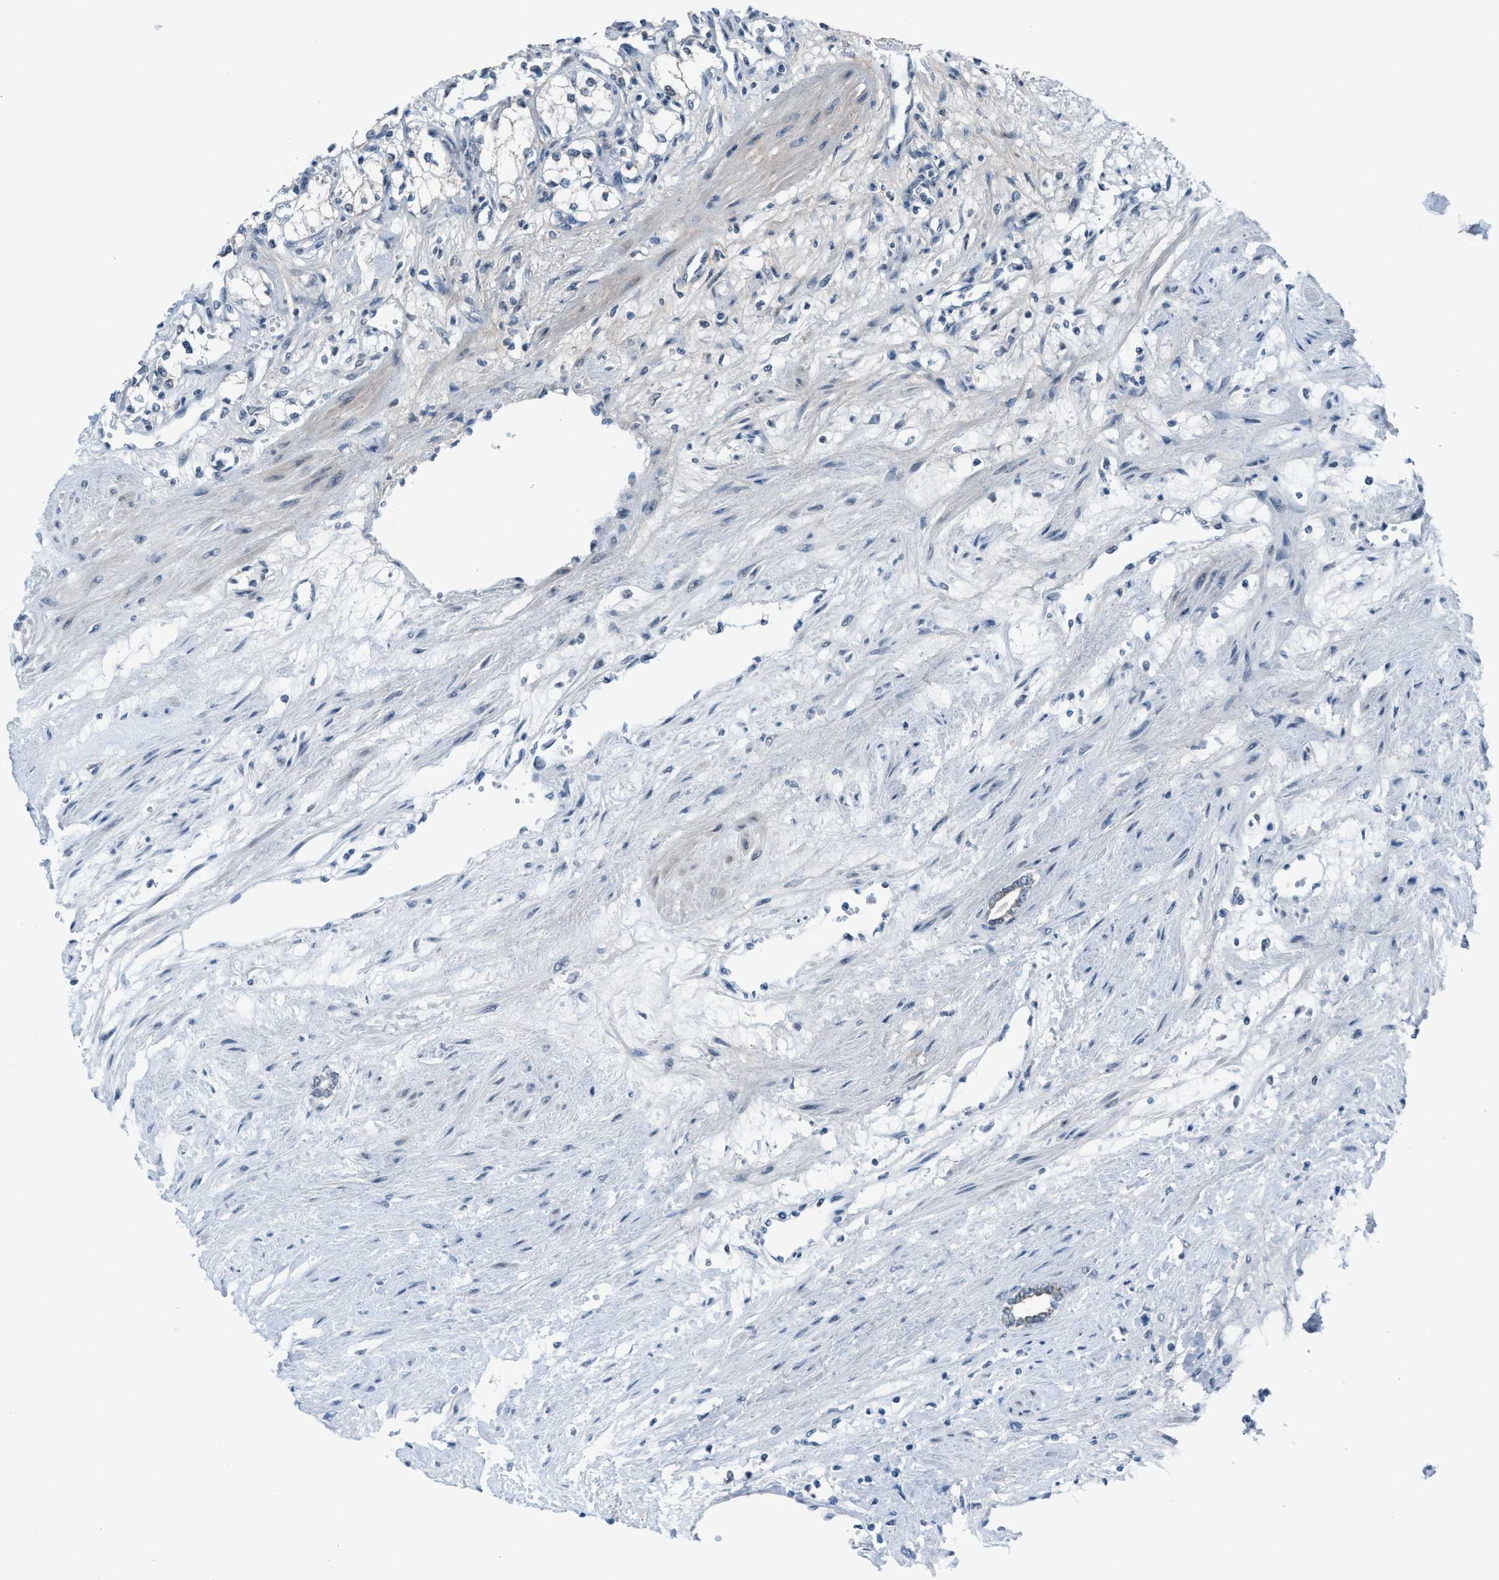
{"staining": {"intensity": "negative", "quantity": "none", "location": "none"}, "tissue": "renal cancer", "cell_type": "Tumor cells", "image_type": "cancer", "snomed": [{"axis": "morphology", "description": "Adenocarcinoma, NOS"}, {"axis": "topography", "description": "Kidney"}], "caption": "The image reveals no significant positivity in tumor cells of renal adenocarcinoma.", "gene": "ANAPC11", "patient": {"sex": "male", "age": 59}}